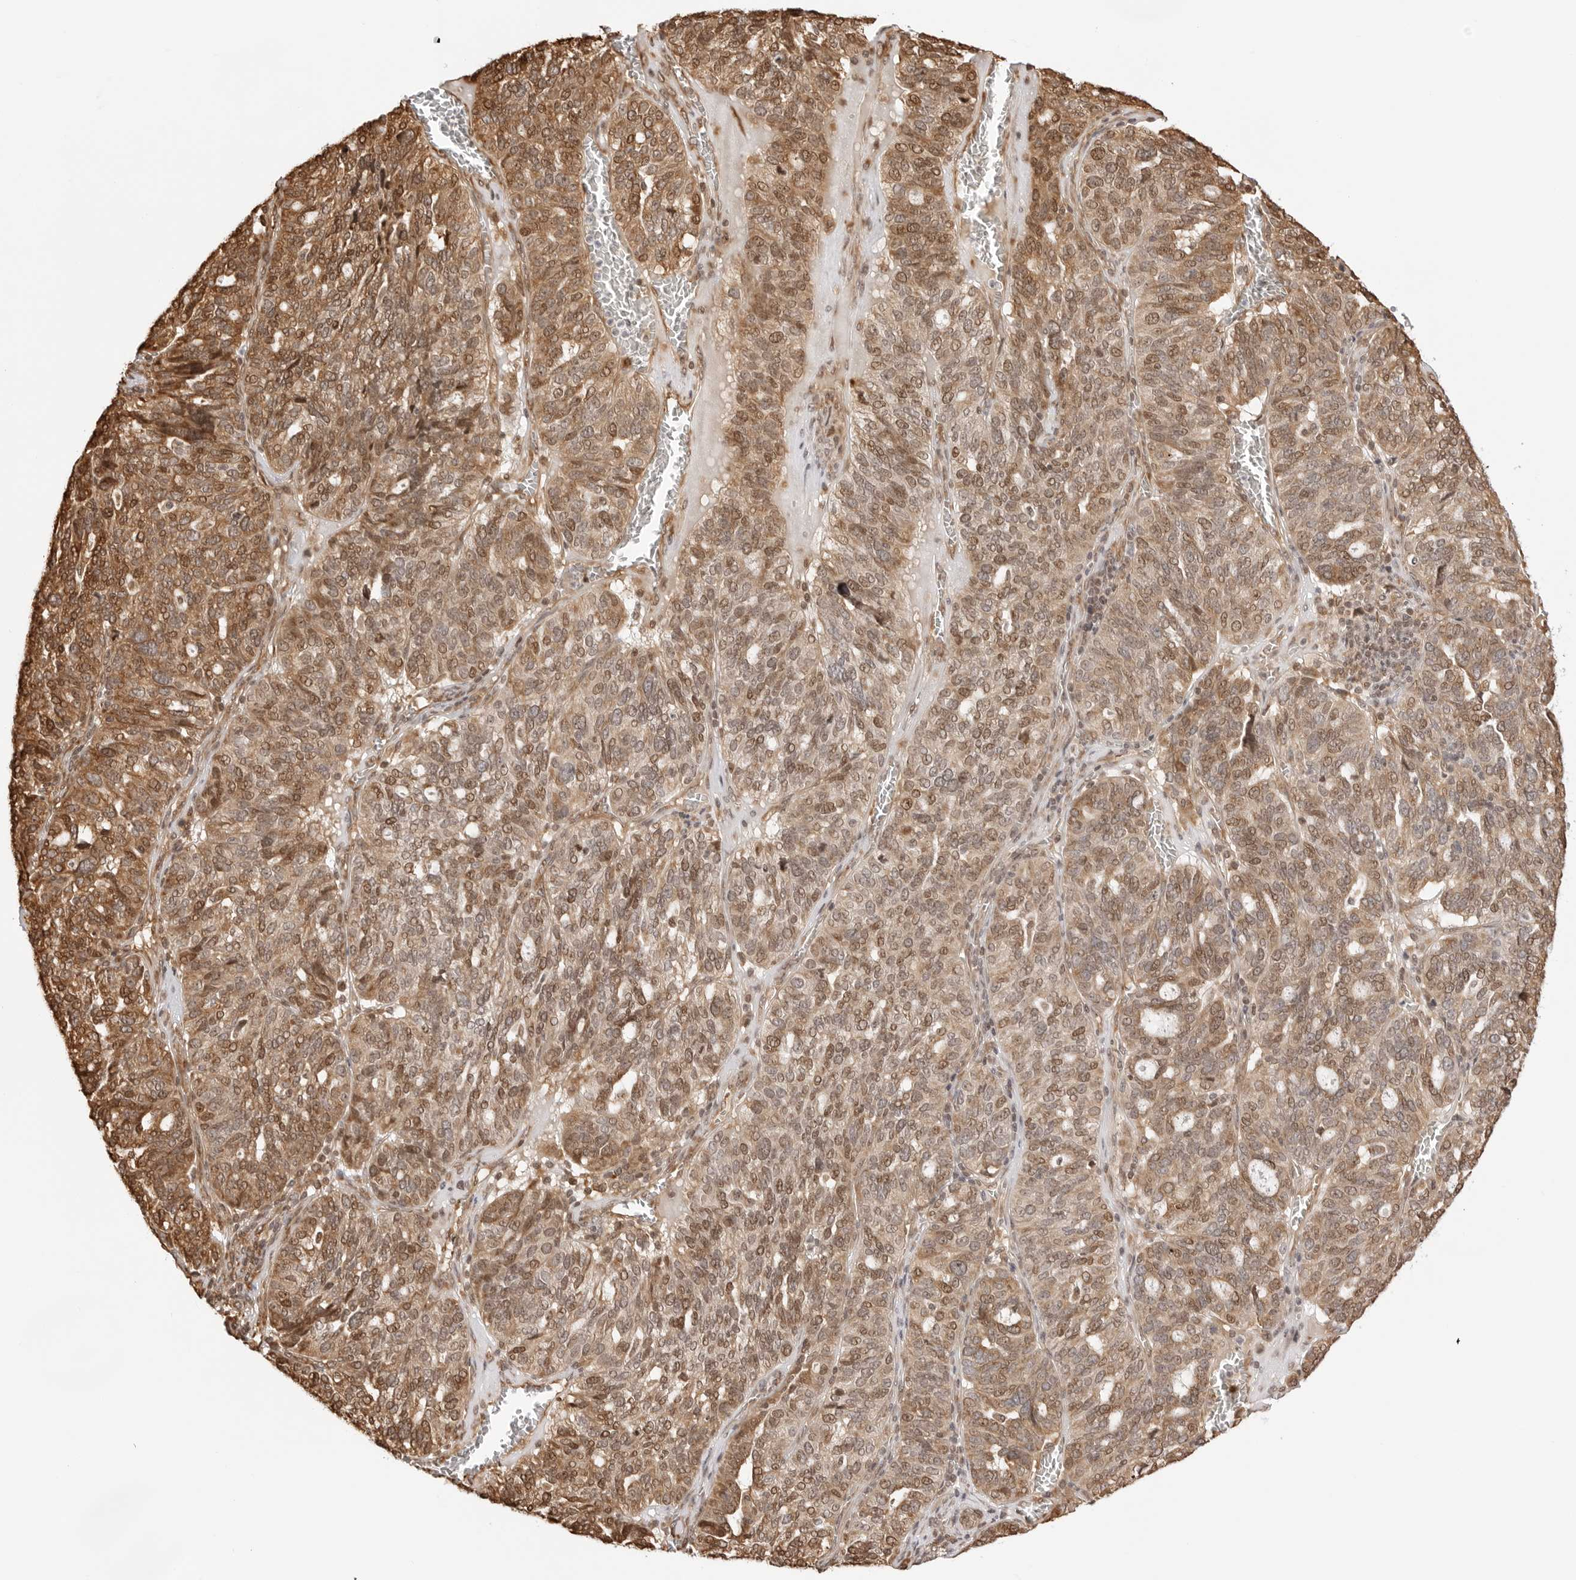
{"staining": {"intensity": "moderate", "quantity": ">75%", "location": "cytoplasmic/membranous,nuclear"}, "tissue": "ovarian cancer", "cell_type": "Tumor cells", "image_type": "cancer", "snomed": [{"axis": "morphology", "description": "Cystadenocarcinoma, serous, NOS"}, {"axis": "topography", "description": "Ovary"}], "caption": "Immunohistochemistry (DAB (3,3'-diaminobenzidine)) staining of human serous cystadenocarcinoma (ovarian) shows moderate cytoplasmic/membranous and nuclear protein positivity in about >75% of tumor cells.", "gene": "FKBP14", "patient": {"sex": "female", "age": 59}}